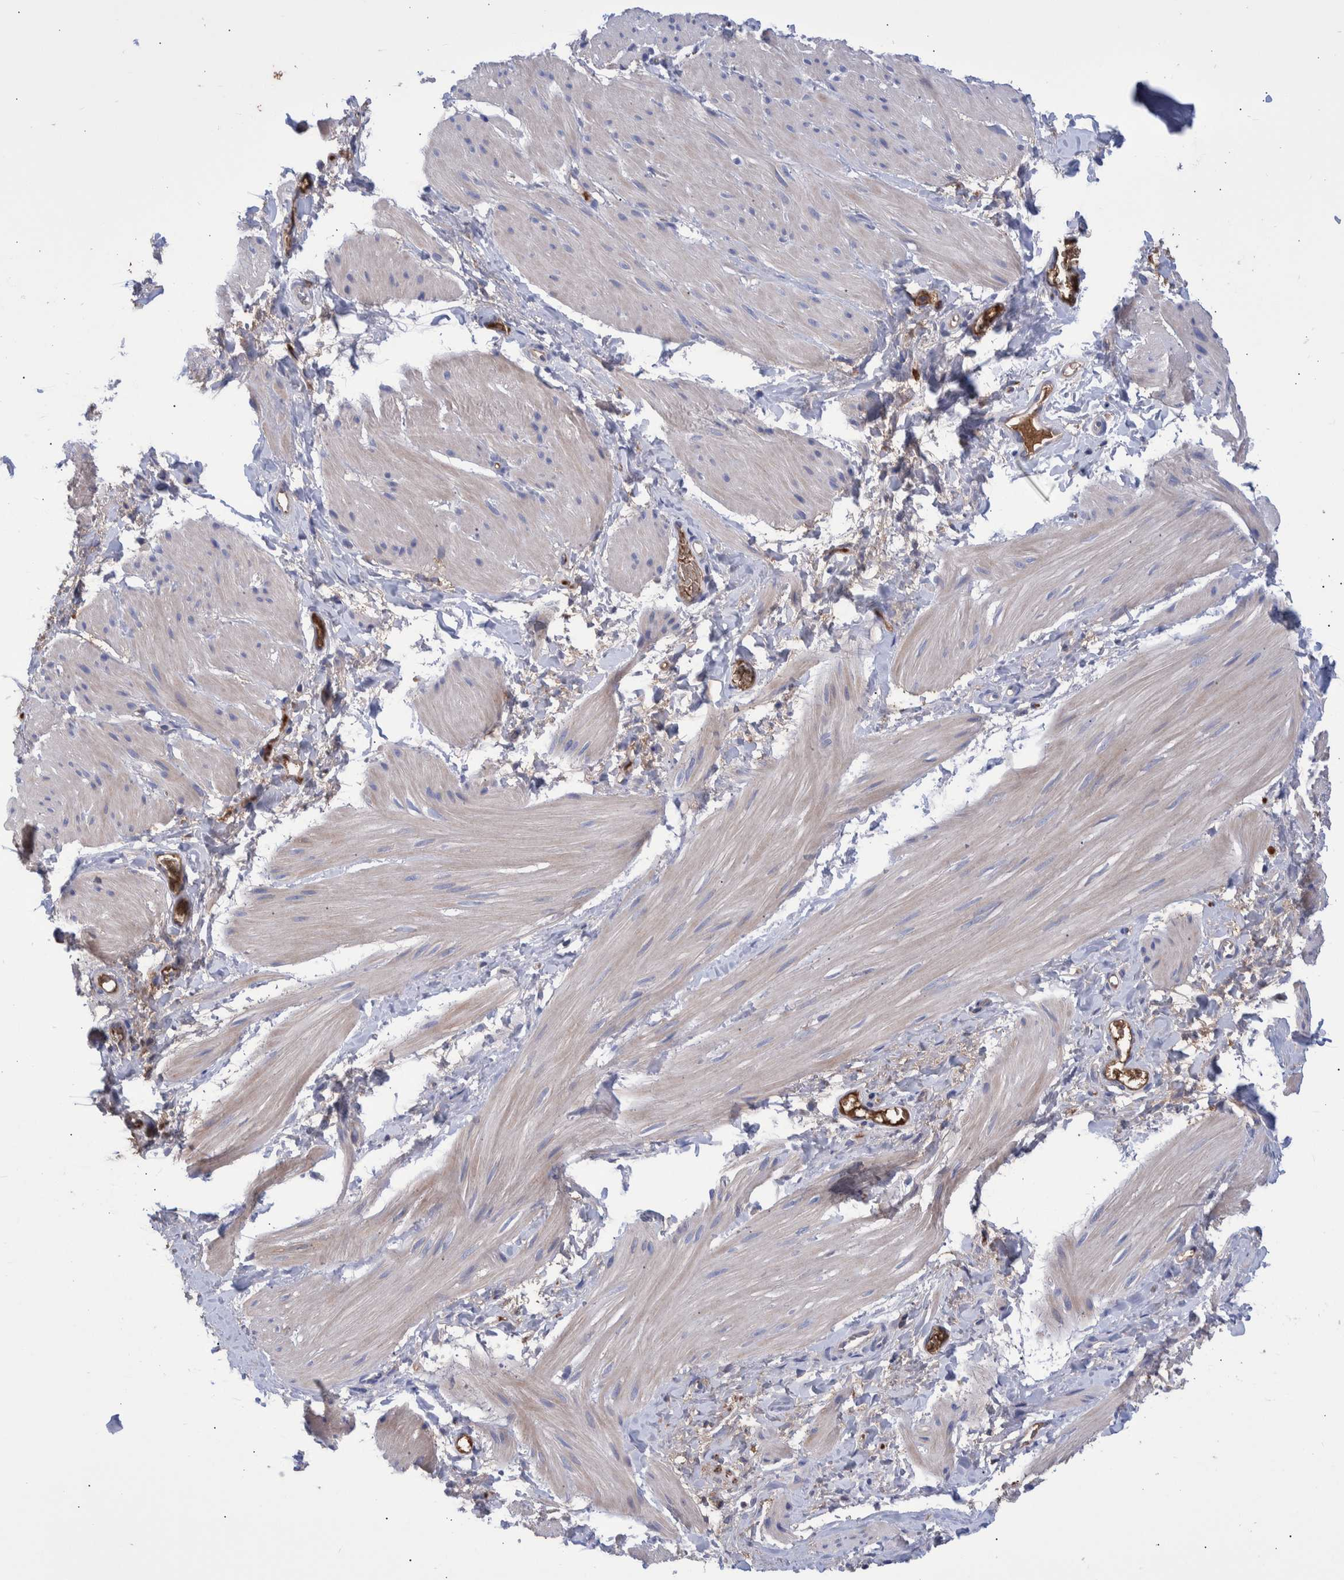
{"staining": {"intensity": "negative", "quantity": "none", "location": "none"}, "tissue": "smooth muscle", "cell_type": "Smooth muscle cells", "image_type": "normal", "snomed": [{"axis": "morphology", "description": "Normal tissue, NOS"}, {"axis": "topography", "description": "Smooth muscle"}], "caption": "This is an IHC photomicrograph of normal human smooth muscle. There is no expression in smooth muscle cells.", "gene": "DLL4", "patient": {"sex": "male", "age": 16}}